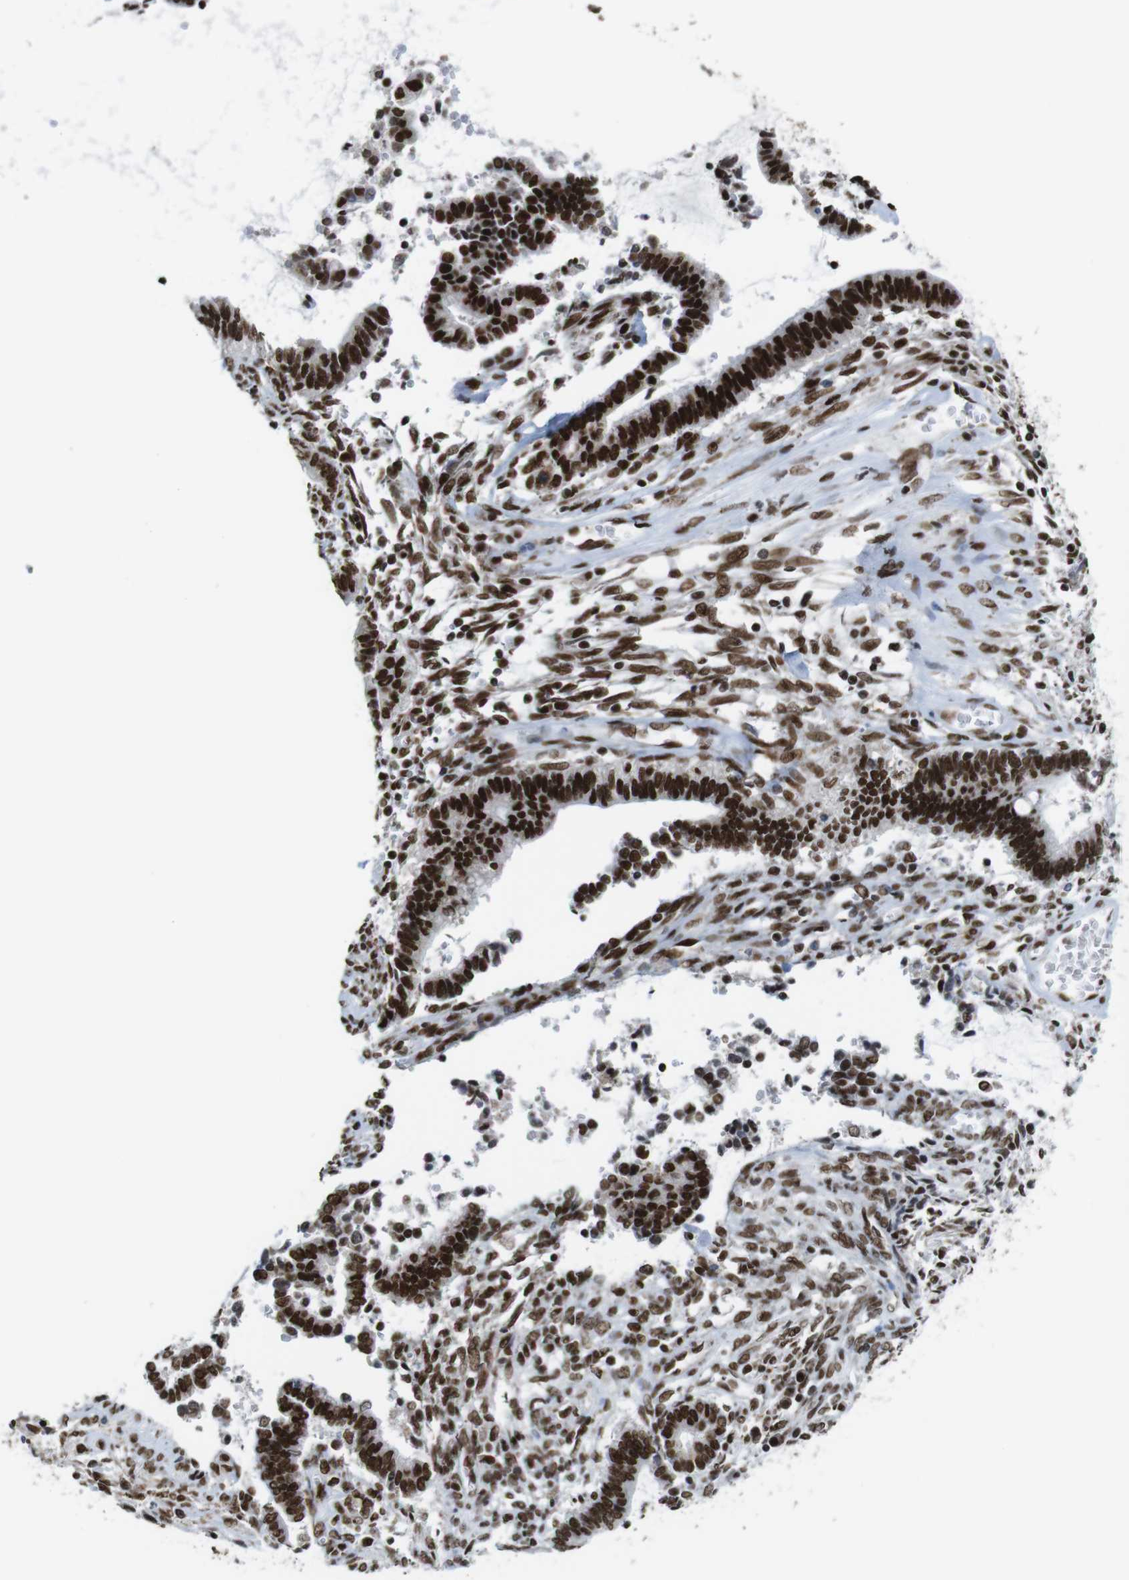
{"staining": {"intensity": "strong", "quantity": ">75%", "location": "nuclear"}, "tissue": "cervical cancer", "cell_type": "Tumor cells", "image_type": "cancer", "snomed": [{"axis": "morphology", "description": "Adenocarcinoma, NOS"}, {"axis": "topography", "description": "Cervix"}], "caption": "Strong nuclear expression is identified in approximately >75% of tumor cells in cervical cancer.", "gene": "ROMO1", "patient": {"sex": "female", "age": 44}}